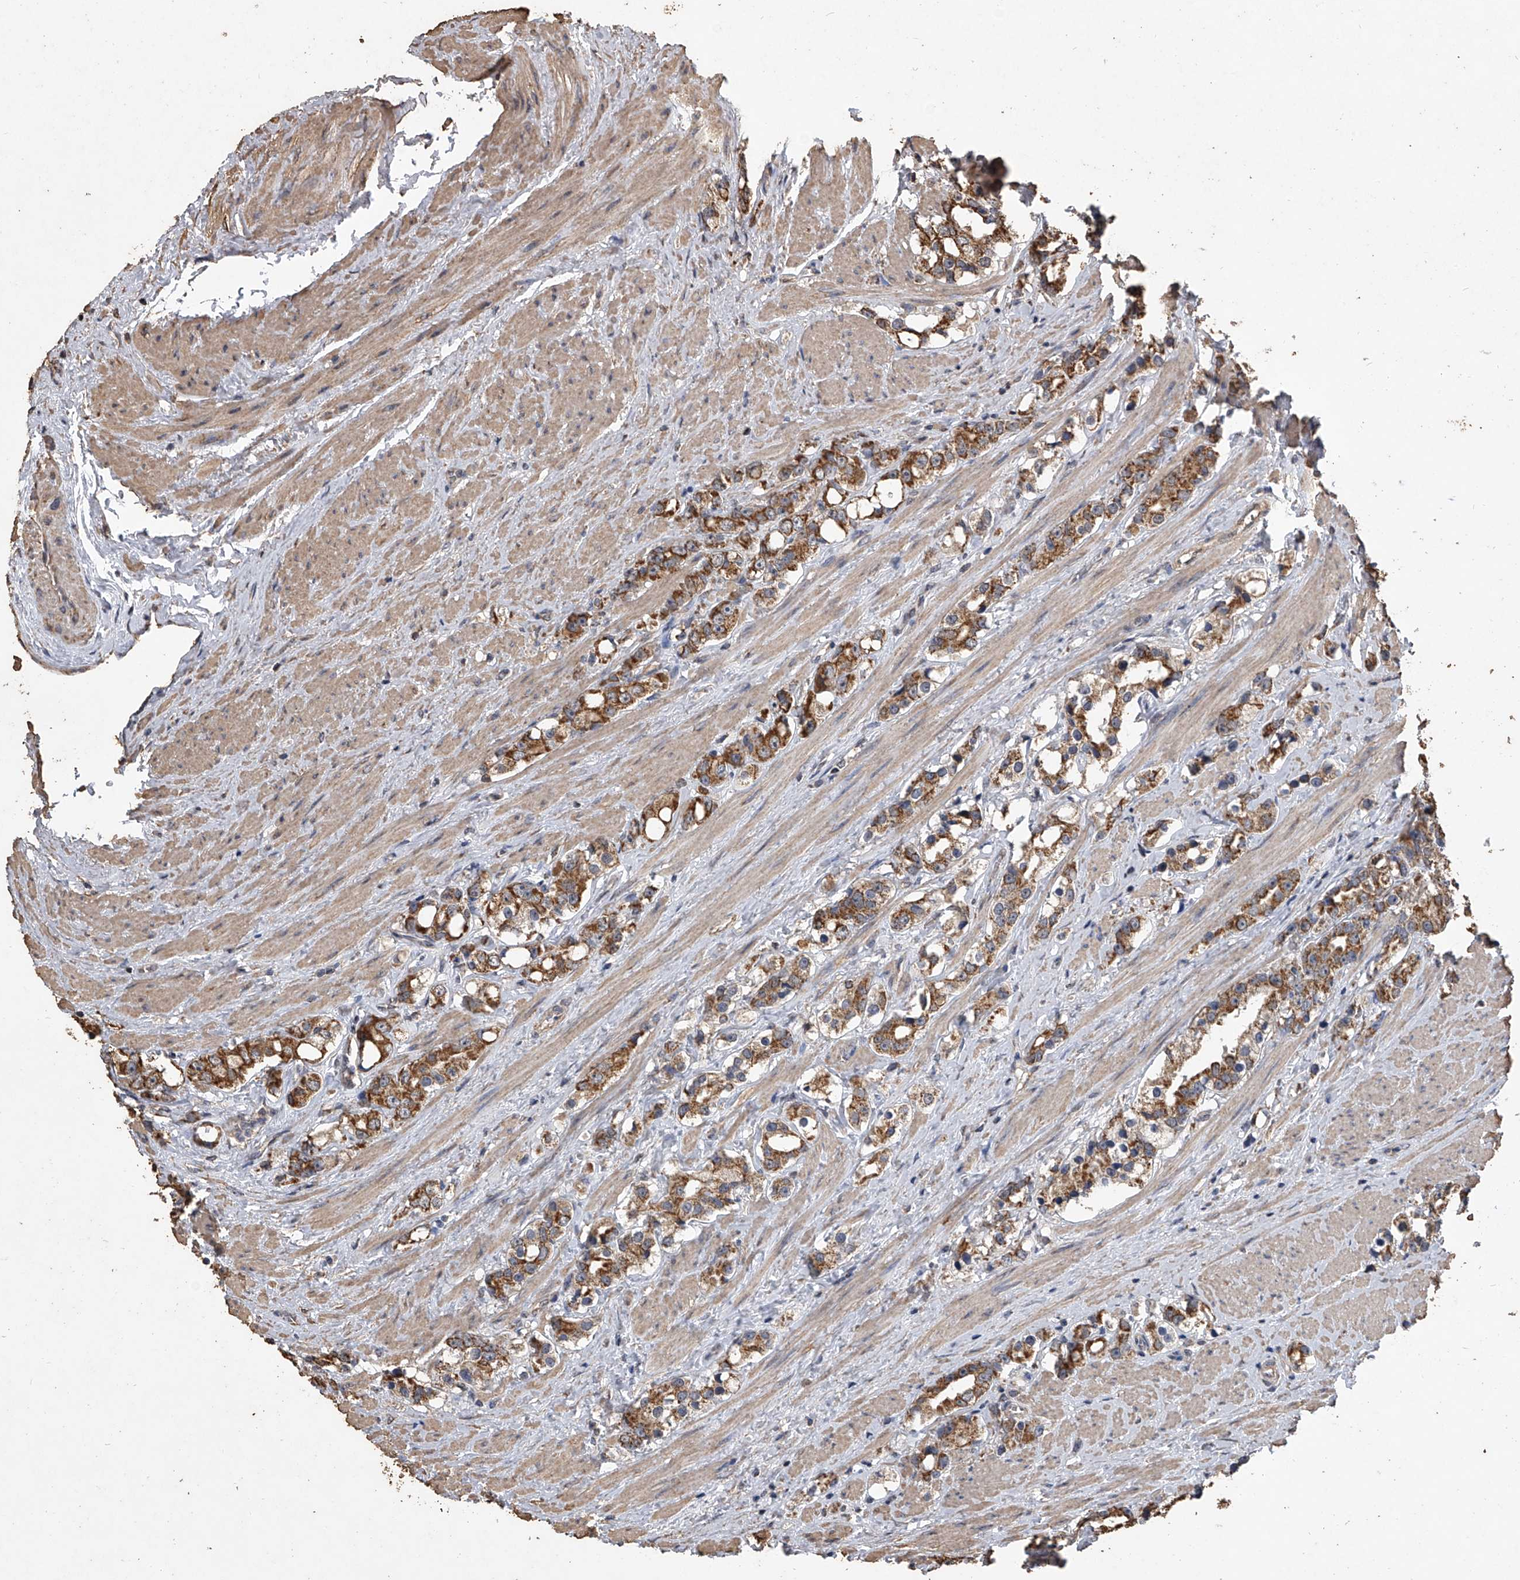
{"staining": {"intensity": "moderate", "quantity": ">75%", "location": "cytoplasmic/membranous"}, "tissue": "prostate cancer", "cell_type": "Tumor cells", "image_type": "cancer", "snomed": [{"axis": "morphology", "description": "Adenocarcinoma, NOS"}, {"axis": "topography", "description": "Prostate"}], "caption": "A medium amount of moderate cytoplasmic/membranous staining is identified in about >75% of tumor cells in prostate cancer tissue. Immunohistochemistry (ihc) stains the protein of interest in brown and the nuclei are stained blue.", "gene": "MRPL28", "patient": {"sex": "male", "age": 79}}